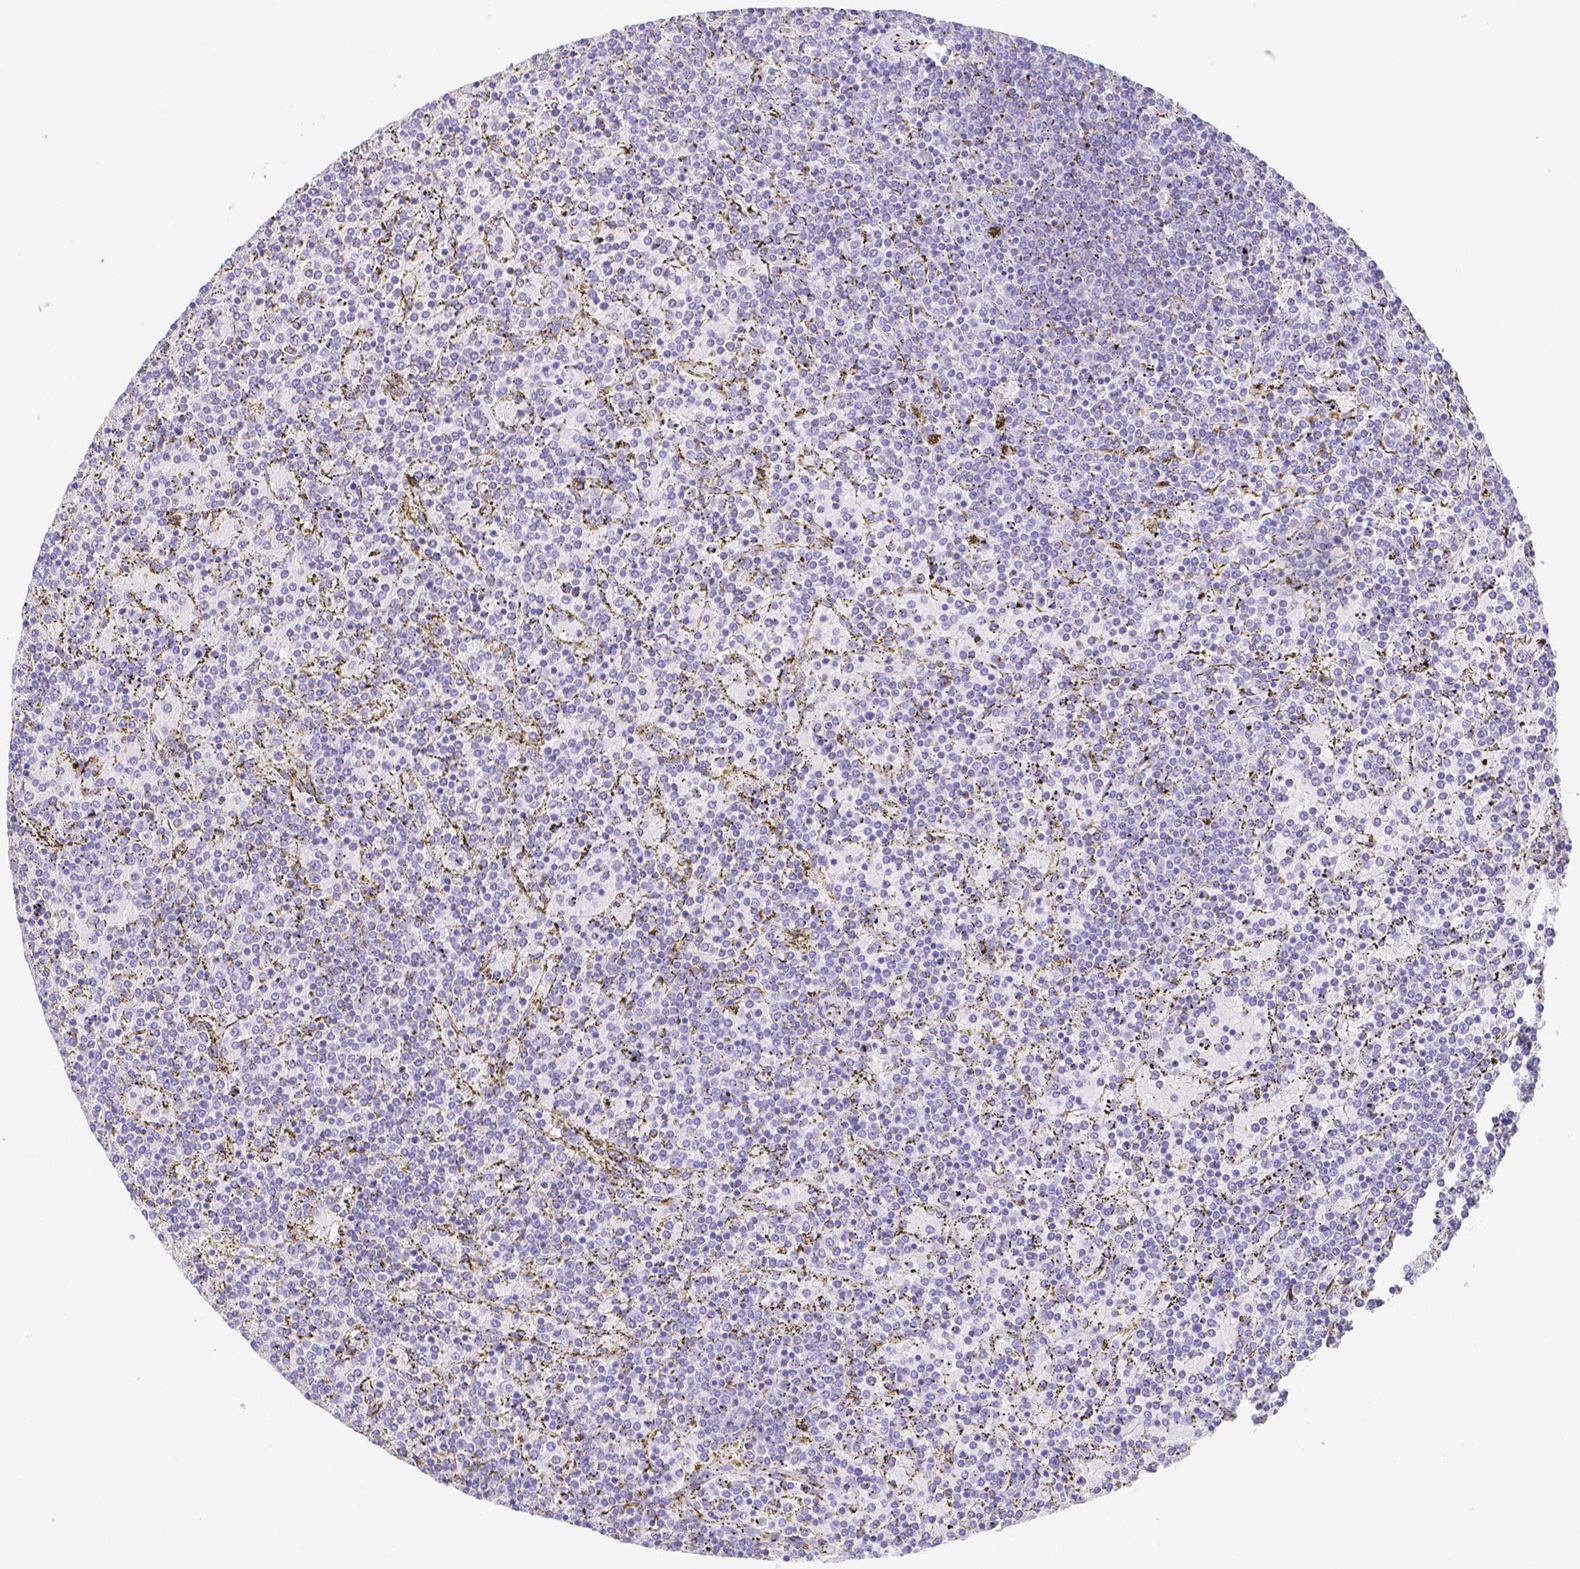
{"staining": {"intensity": "negative", "quantity": "none", "location": "none"}, "tissue": "lymphoma", "cell_type": "Tumor cells", "image_type": "cancer", "snomed": [{"axis": "morphology", "description": "Malignant lymphoma, non-Hodgkin's type, Low grade"}, {"axis": "topography", "description": "Spleen"}], "caption": "IHC image of neoplastic tissue: lymphoma stained with DAB (3,3'-diaminobenzidine) displays no significant protein positivity in tumor cells.", "gene": "ZG16B", "patient": {"sex": "female", "age": 77}}